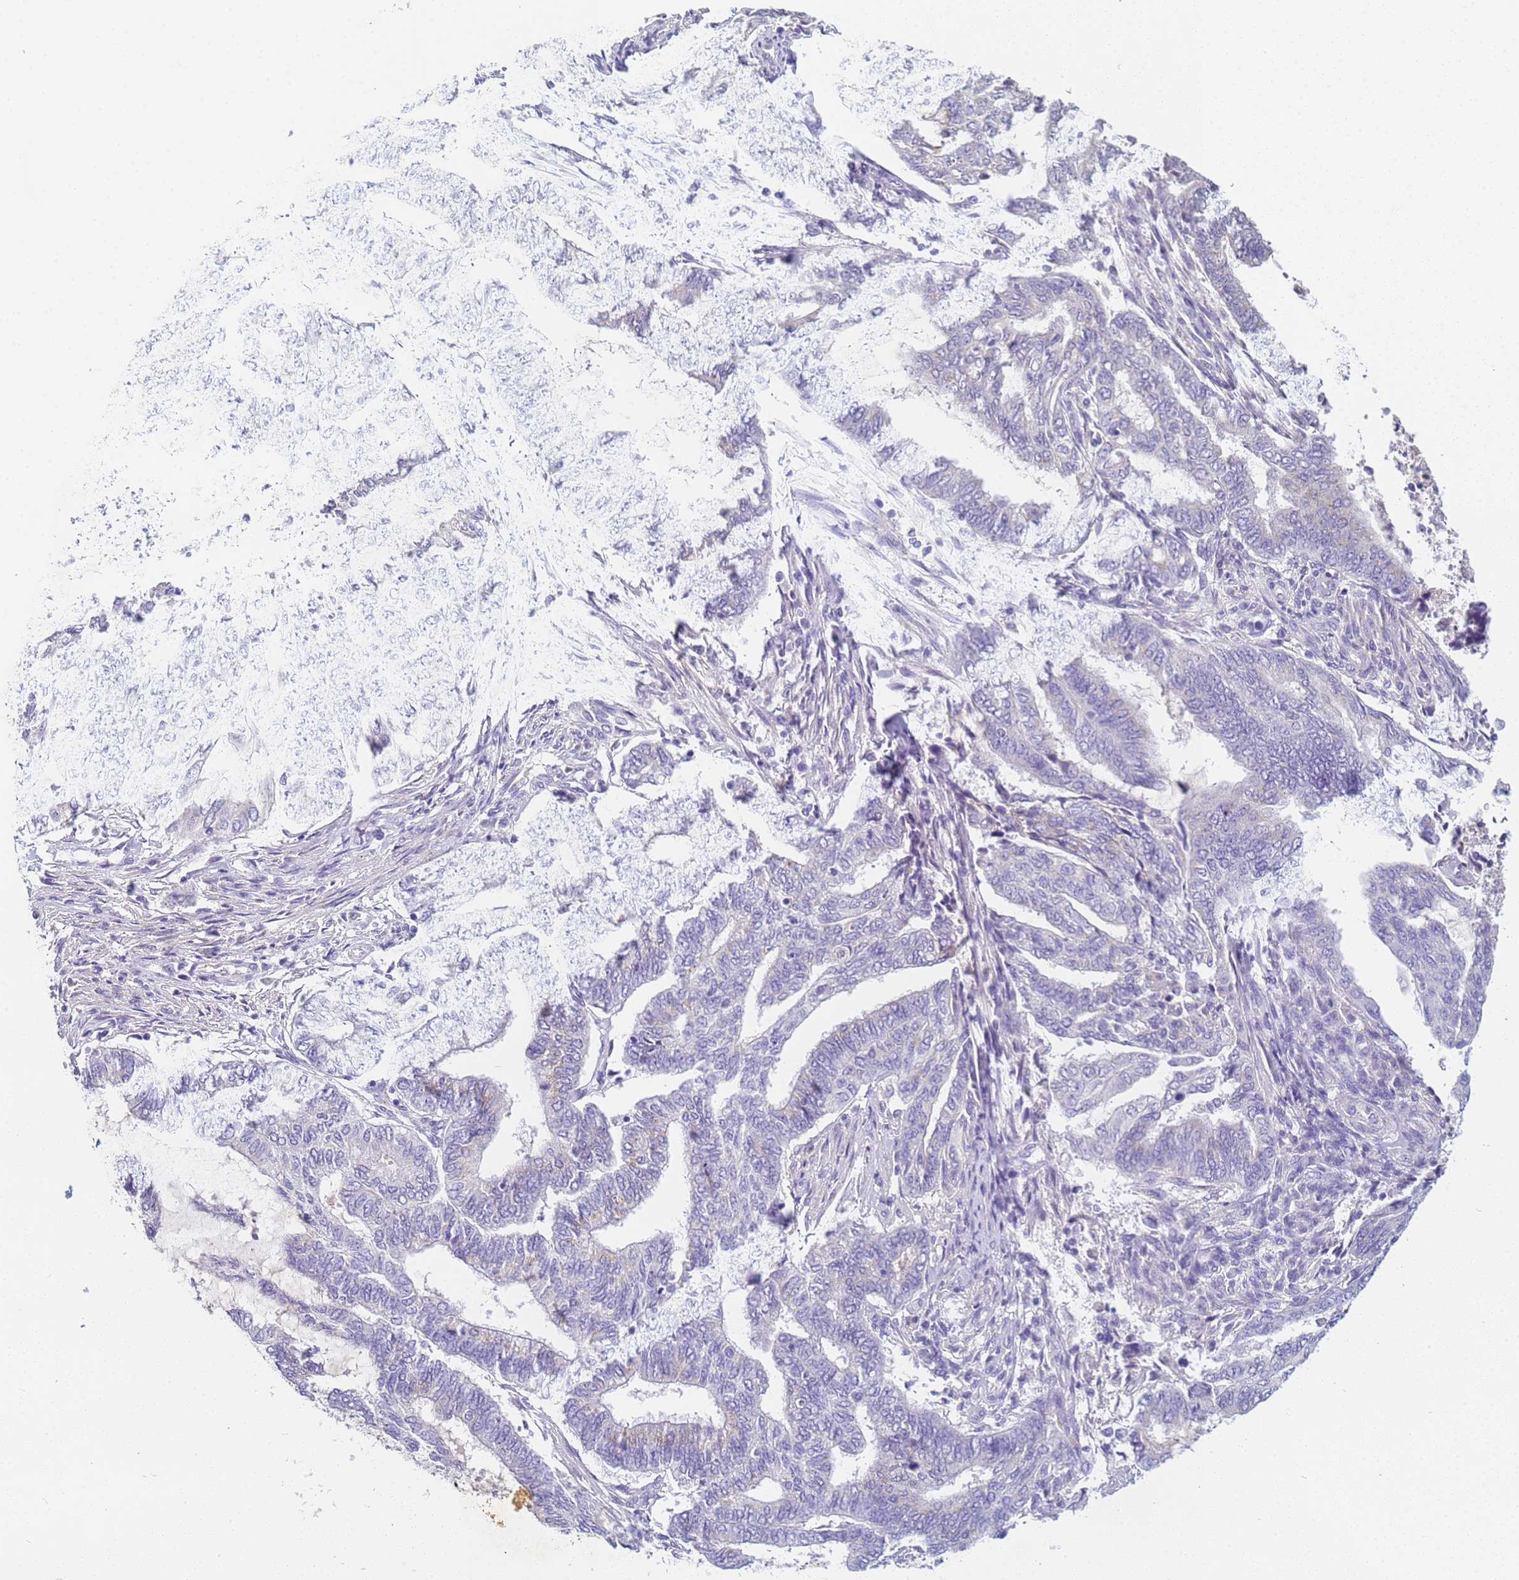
{"staining": {"intensity": "negative", "quantity": "none", "location": "none"}, "tissue": "endometrial cancer", "cell_type": "Tumor cells", "image_type": "cancer", "snomed": [{"axis": "morphology", "description": "Adenocarcinoma, NOS"}, {"axis": "topography", "description": "Uterus"}, {"axis": "topography", "description": "Endometrium"}], "caption": "Histopathology image shows no significant protein positivity in tumor cells of endometrial cancer (adenocarcinoma).", "gene": "B3GNT8", "patient": {"sex": "female", "age": 70}}